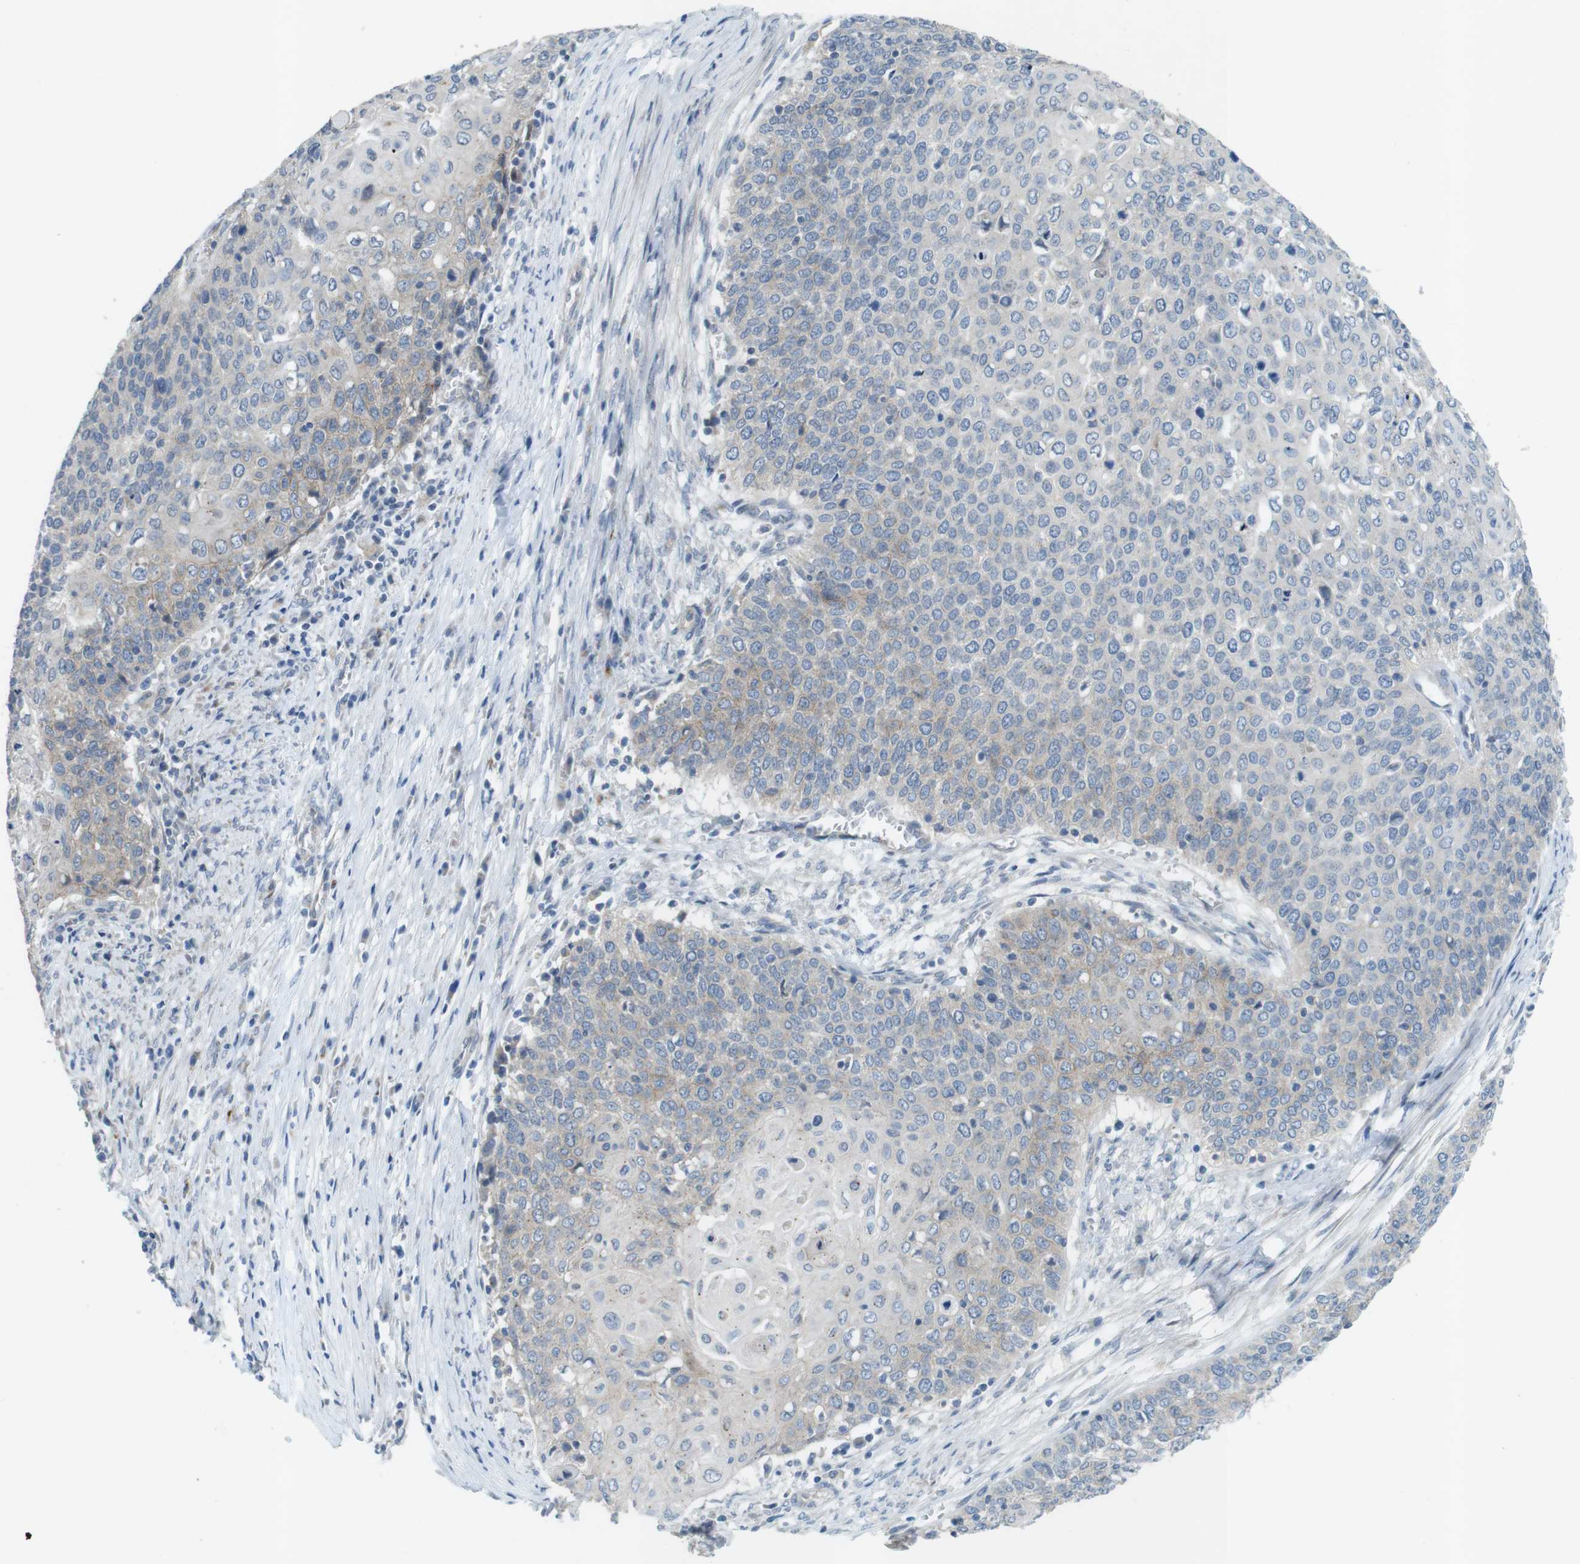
{"staining": {"intensity": "weak", "quantity": "<25%", "location": "cytoplasmic/membranous"}, "tissue": "cervical cancer", "cell_type": "Tumor cells", "image_type": "cancer", "snomed": [{"axis": "morphology", "description": "Squamous cell carcinoma, NOS"}, {"axis": "topography", "description": "Cervix"}], "caption": "Immunohistochemistry (IHC) of cervical cancer shows no expression in tumor cells.", "gene": "TYW1", "patient": {"sex": "female", "age": 39}}